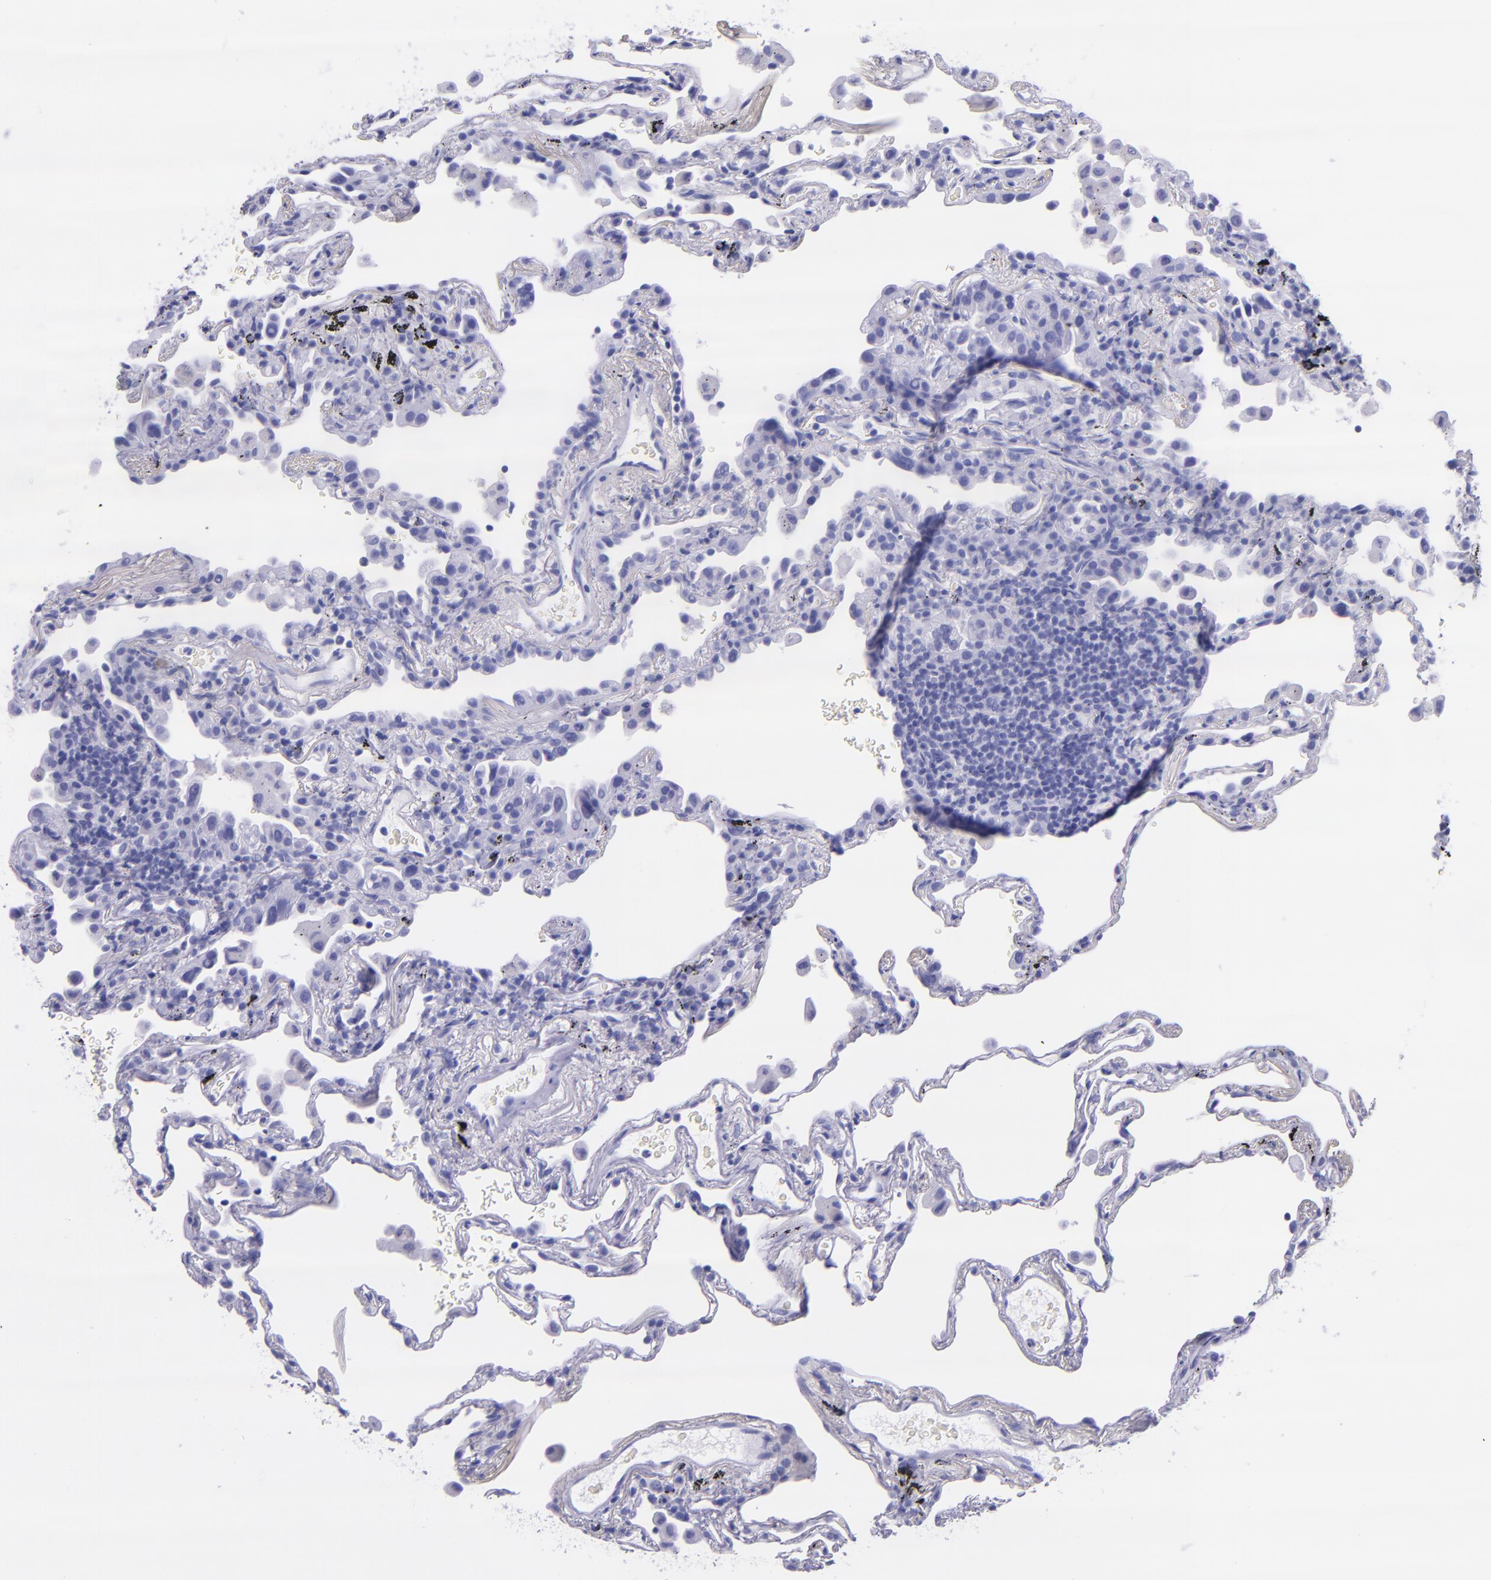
{"staining": {"intensity": "negative", "quantity": "none", "location": "none"}, "tissue": "lung", "cell_type": "Alveolar cells", "image_type": "normal", "snomed": [{"axis": "morphology", "description": "Normal tissue, NOS"}, {"axis": "morphology", "description": "Inflammation, NOS"}, {"axis": "topography", "description": "Lung"}], "caption": "There is no significant staining in alveolar cells of lung. (Stains: DAB (3,3'-diaminobenzidine) immunohistochemistry with hematoxylin counter stain, Microscopy: brightfield microscopy at high magnification).", "gene": "MBP", "patient": {"sex": "male", "age": 69}}